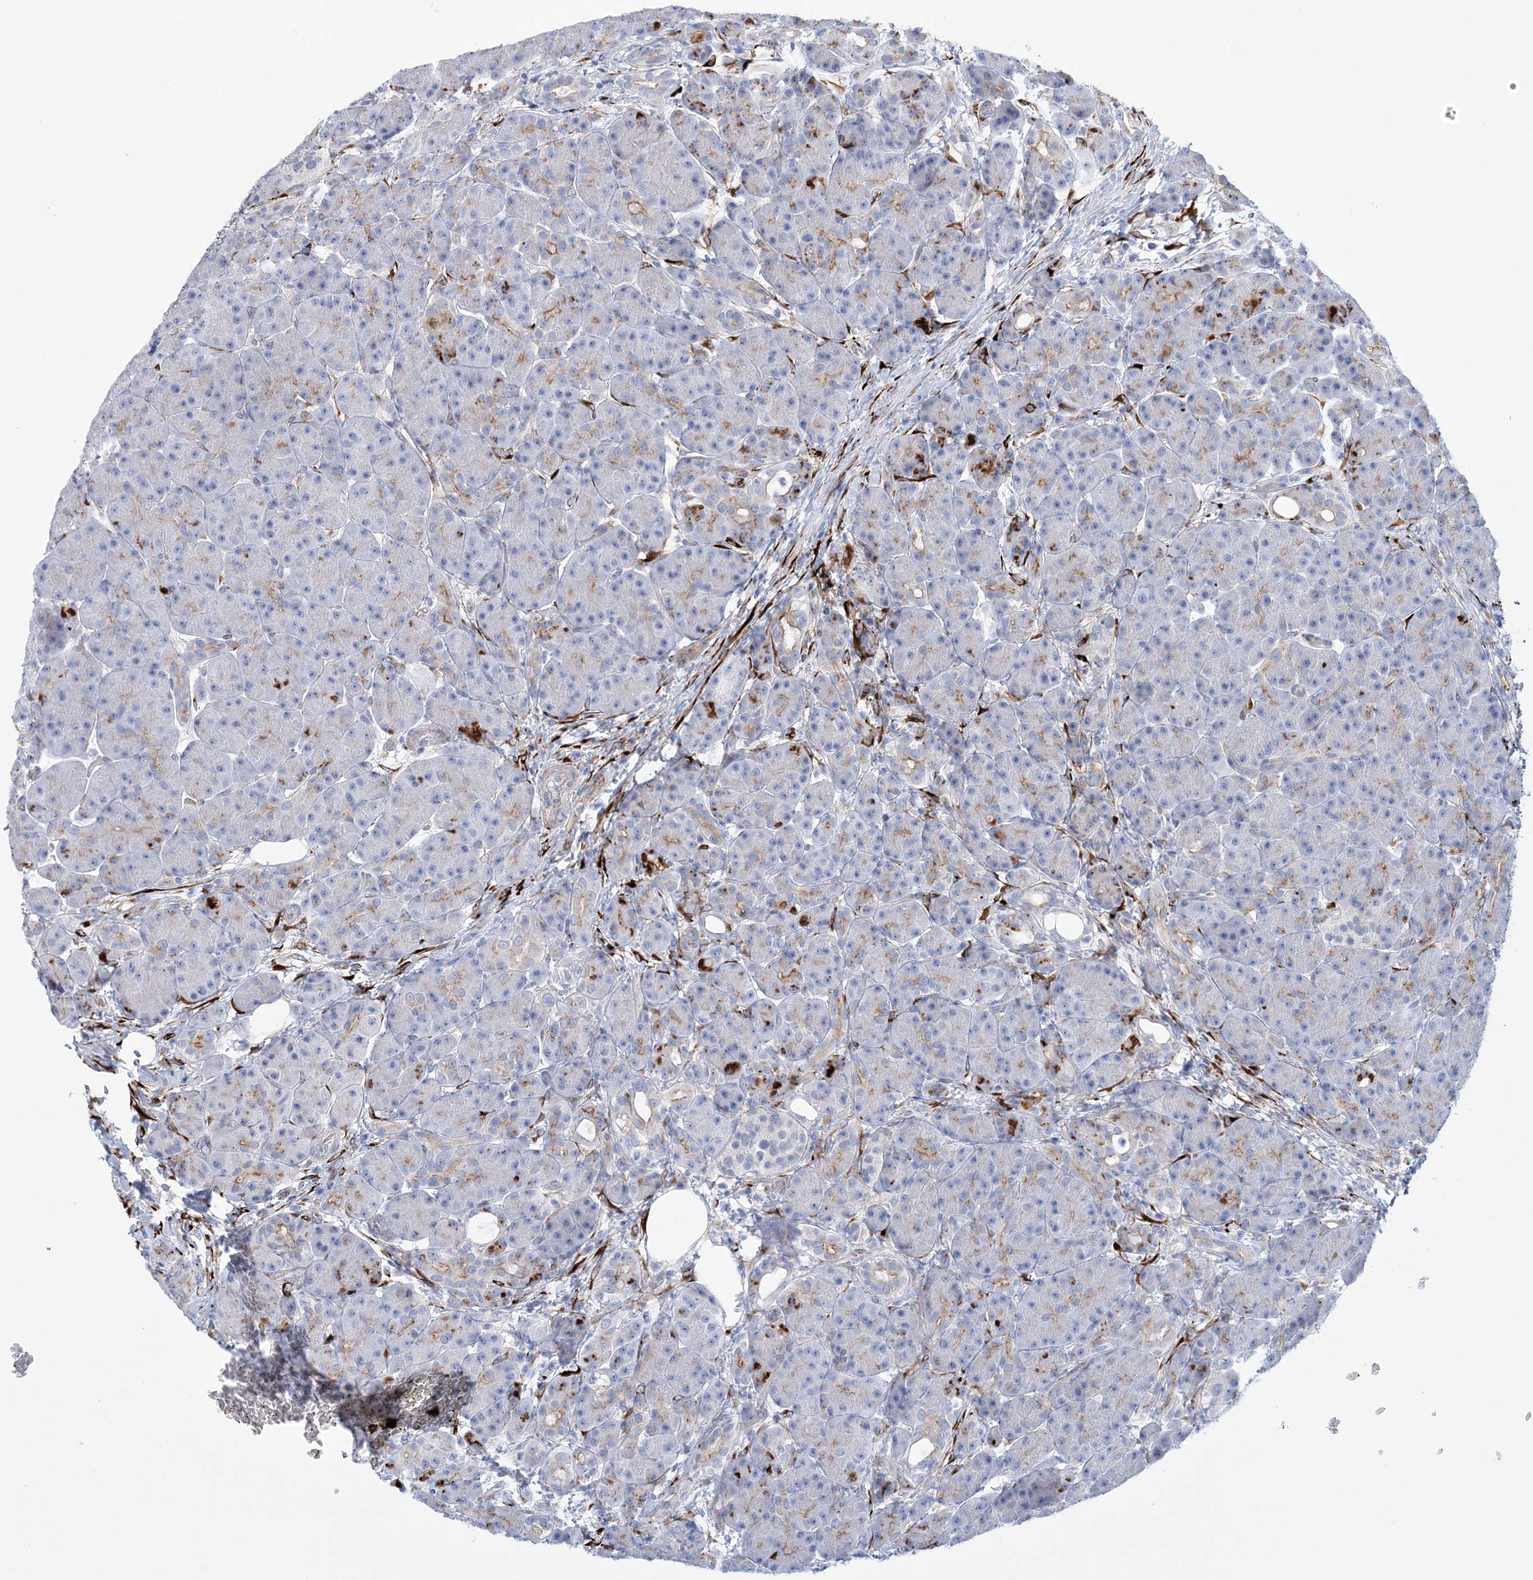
{"staining": {"intensity": "weak", "quantity": "<25%", "location": "cytoplasmic/membranous"}, "tissue": "pancreas", "cell_type": "Exocrine glandular cells", "image_type": "normal", "snomed": [{"axis": "morphology", "description": "Normal tissue, NOS"}, {"axis": "topography", "description": "Pancreas"}], "caption": "Immunohistochemistry of unremarkable human pancreas demonstrates no positivity in exocrine glandular cells. The staining was performed using DAB to visualize the protein expression in brown, while the nuclei were stained in blue with hematoxylin (Magnification: 20x).", "gene": "RAB11FIP5", "patient": {"sex": "male", "age": 63}}